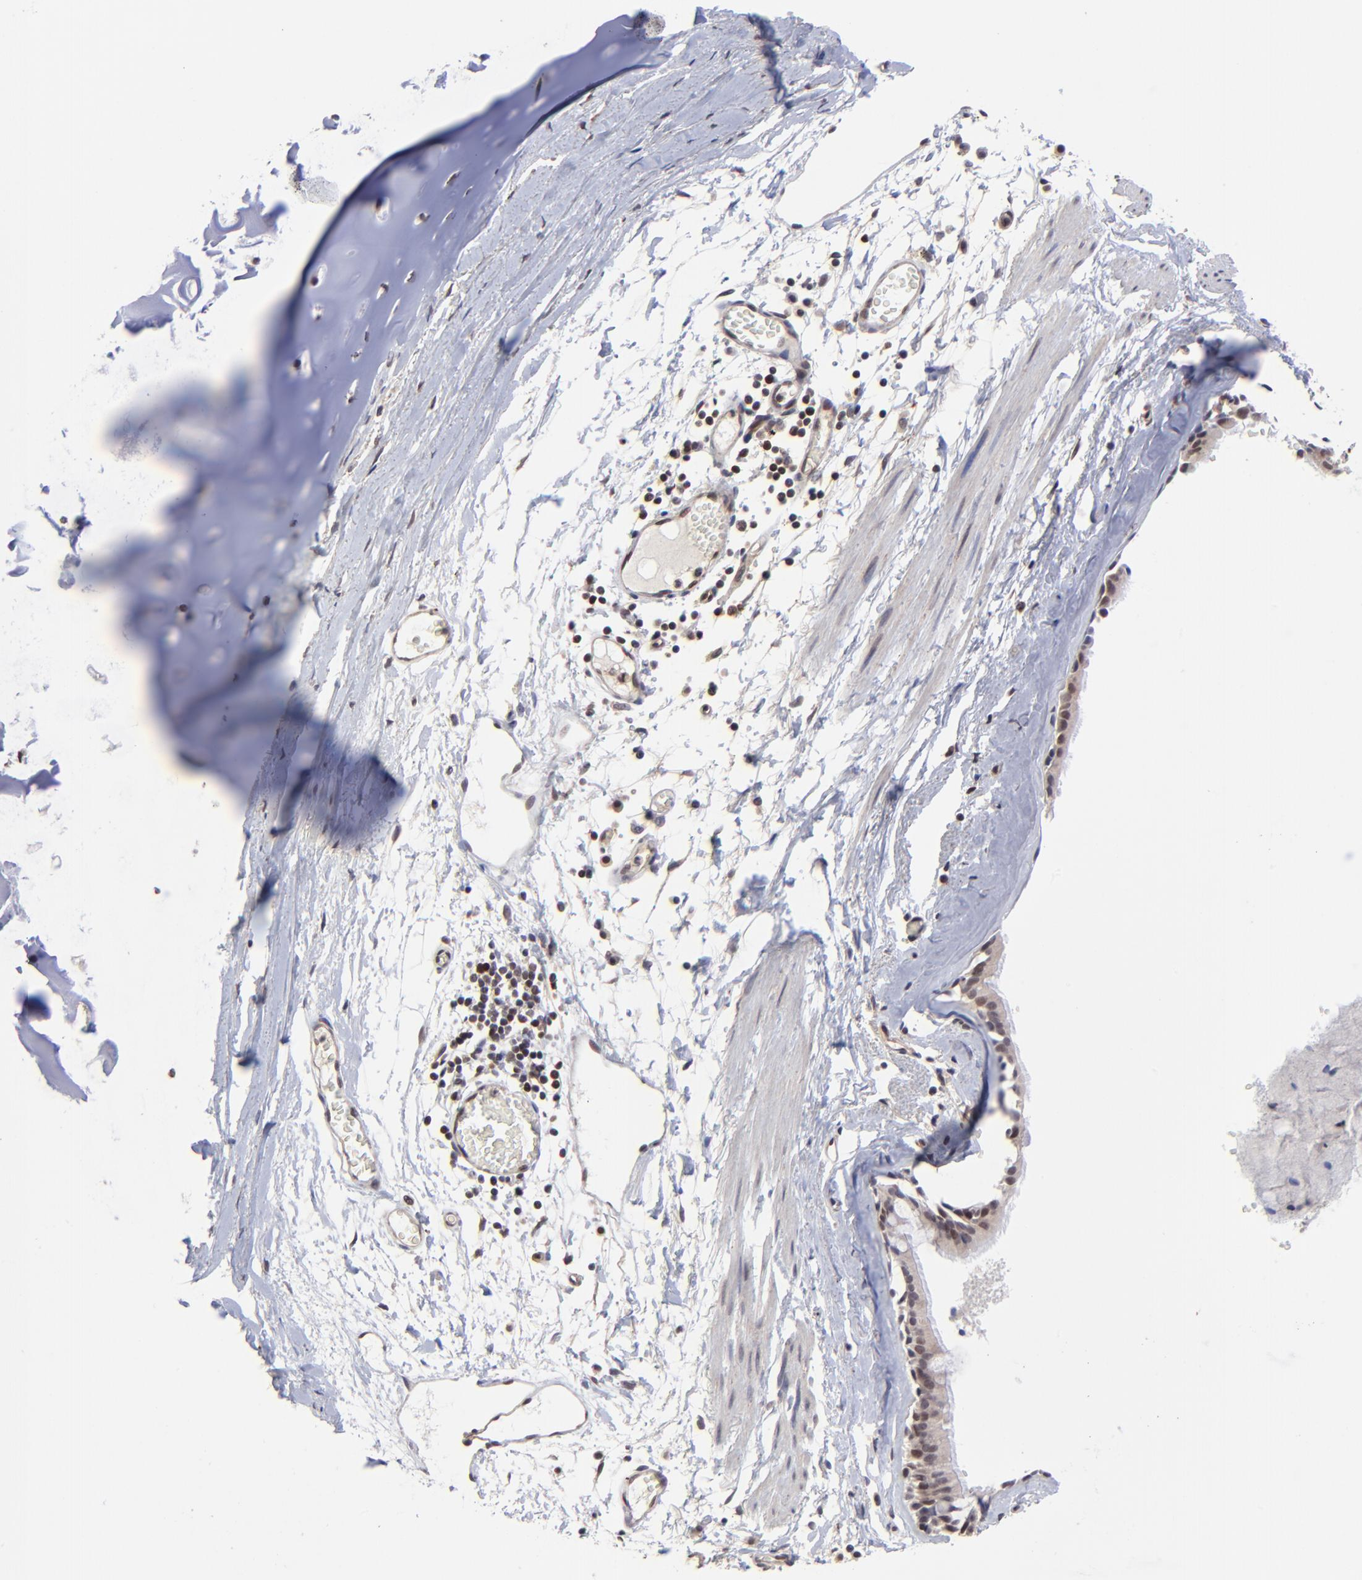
{"staining": {"intensity": "moderate", "quantity": "25%-75%", "location": "cytoplasmic/membranous,nuclear"}, "tissue": "bronchus", "cell_type": "Respiratory epithelial cells", "image_type": "normal", "snomed": [{"axis": "morphology", "description": "Normal tissue, NOS"}, {"axis": "topography", "description": "Bronchus"}, {"axis": "topography", "description": "Lung"}], "caption": "About 25%-75% of respiratory epithelial cells in benign bronchus reveal moderate cytoplasmic/membranous,nuclear protein expression as visualized by brown immunohistochemical staining.", "gene": "ZNF419", "patient": {"sex": "female", "age": 56}}